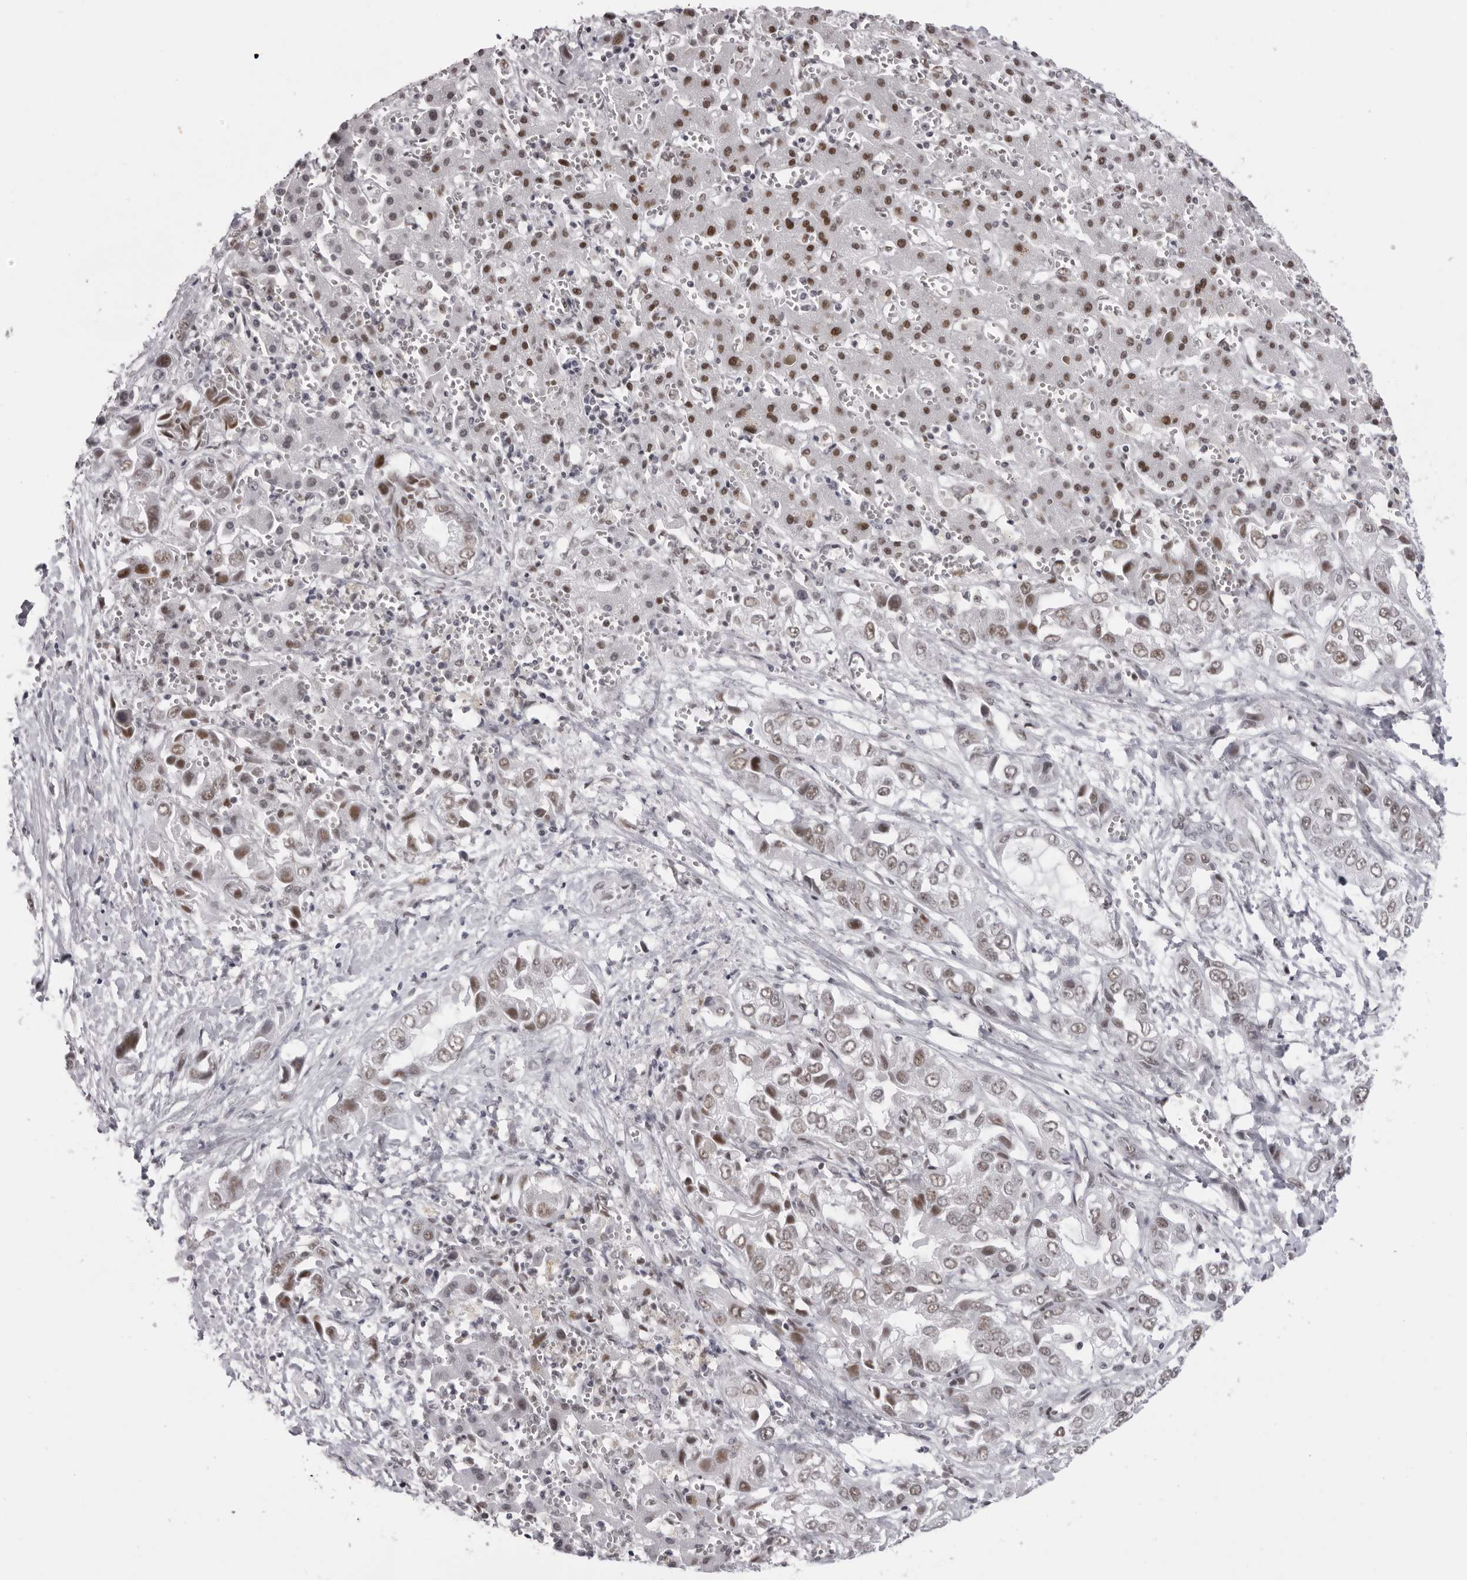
{"staining": {"intensity": "moderate", "quantity": "25%-75%", "location": "nuclear"}, "tissue": "liver cancer", "cell_type": "Tumor cells", "image_type": "cancer", "snomed": [{"axis": "morphology", "description": "Cholangiocarcinoma"}, {"axis": "topography", "description": "Liver"}], "caption": "Tumor cells demonstrate medium levels of moderate nuclear staining in approximately 25%-75% of cells in human liver cancer (cholangiocarcinoma). (IHC, brightfield microscopy, high magnification).", "gene": "DHX9", "patient": {"sex": "female", "age": 52}}